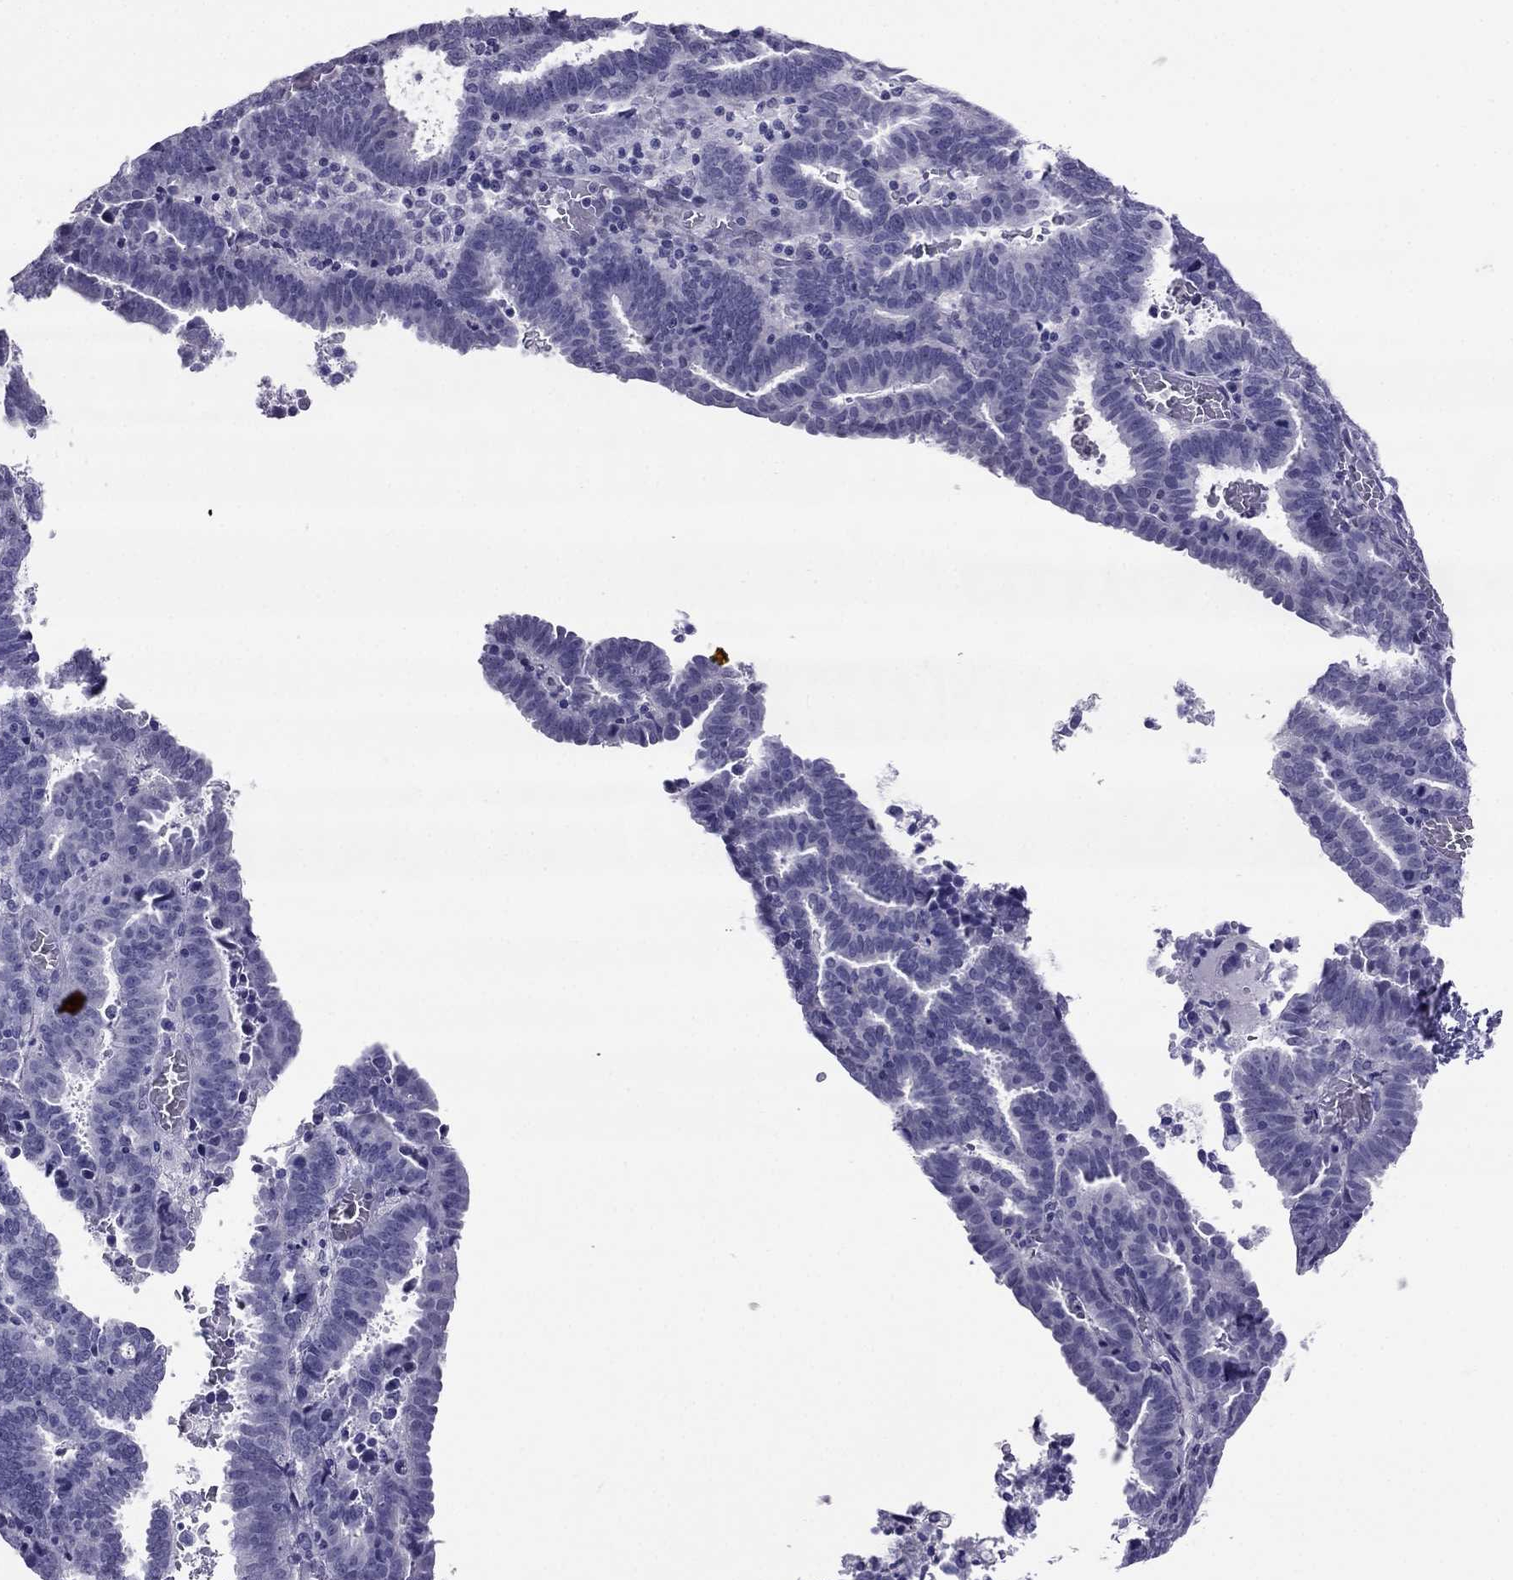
{"staining": {"intensity": "negative", "quantity": "none", "location": "none"}, "tissue": "endometrial cancer", "cell_type": "Tumor cells", "image_type": "cancer", "snomed": [{"axis": "morphology", "description": "Adenocarcinoma, NOS"}, {"axis": "topography", "description": "Uterus"}], "caption": "Tumor cells show no significant staining in endometrial adenocarcinoma.", "gene": "CROCC2", "patient": {"sex": "female", "age": 83}}